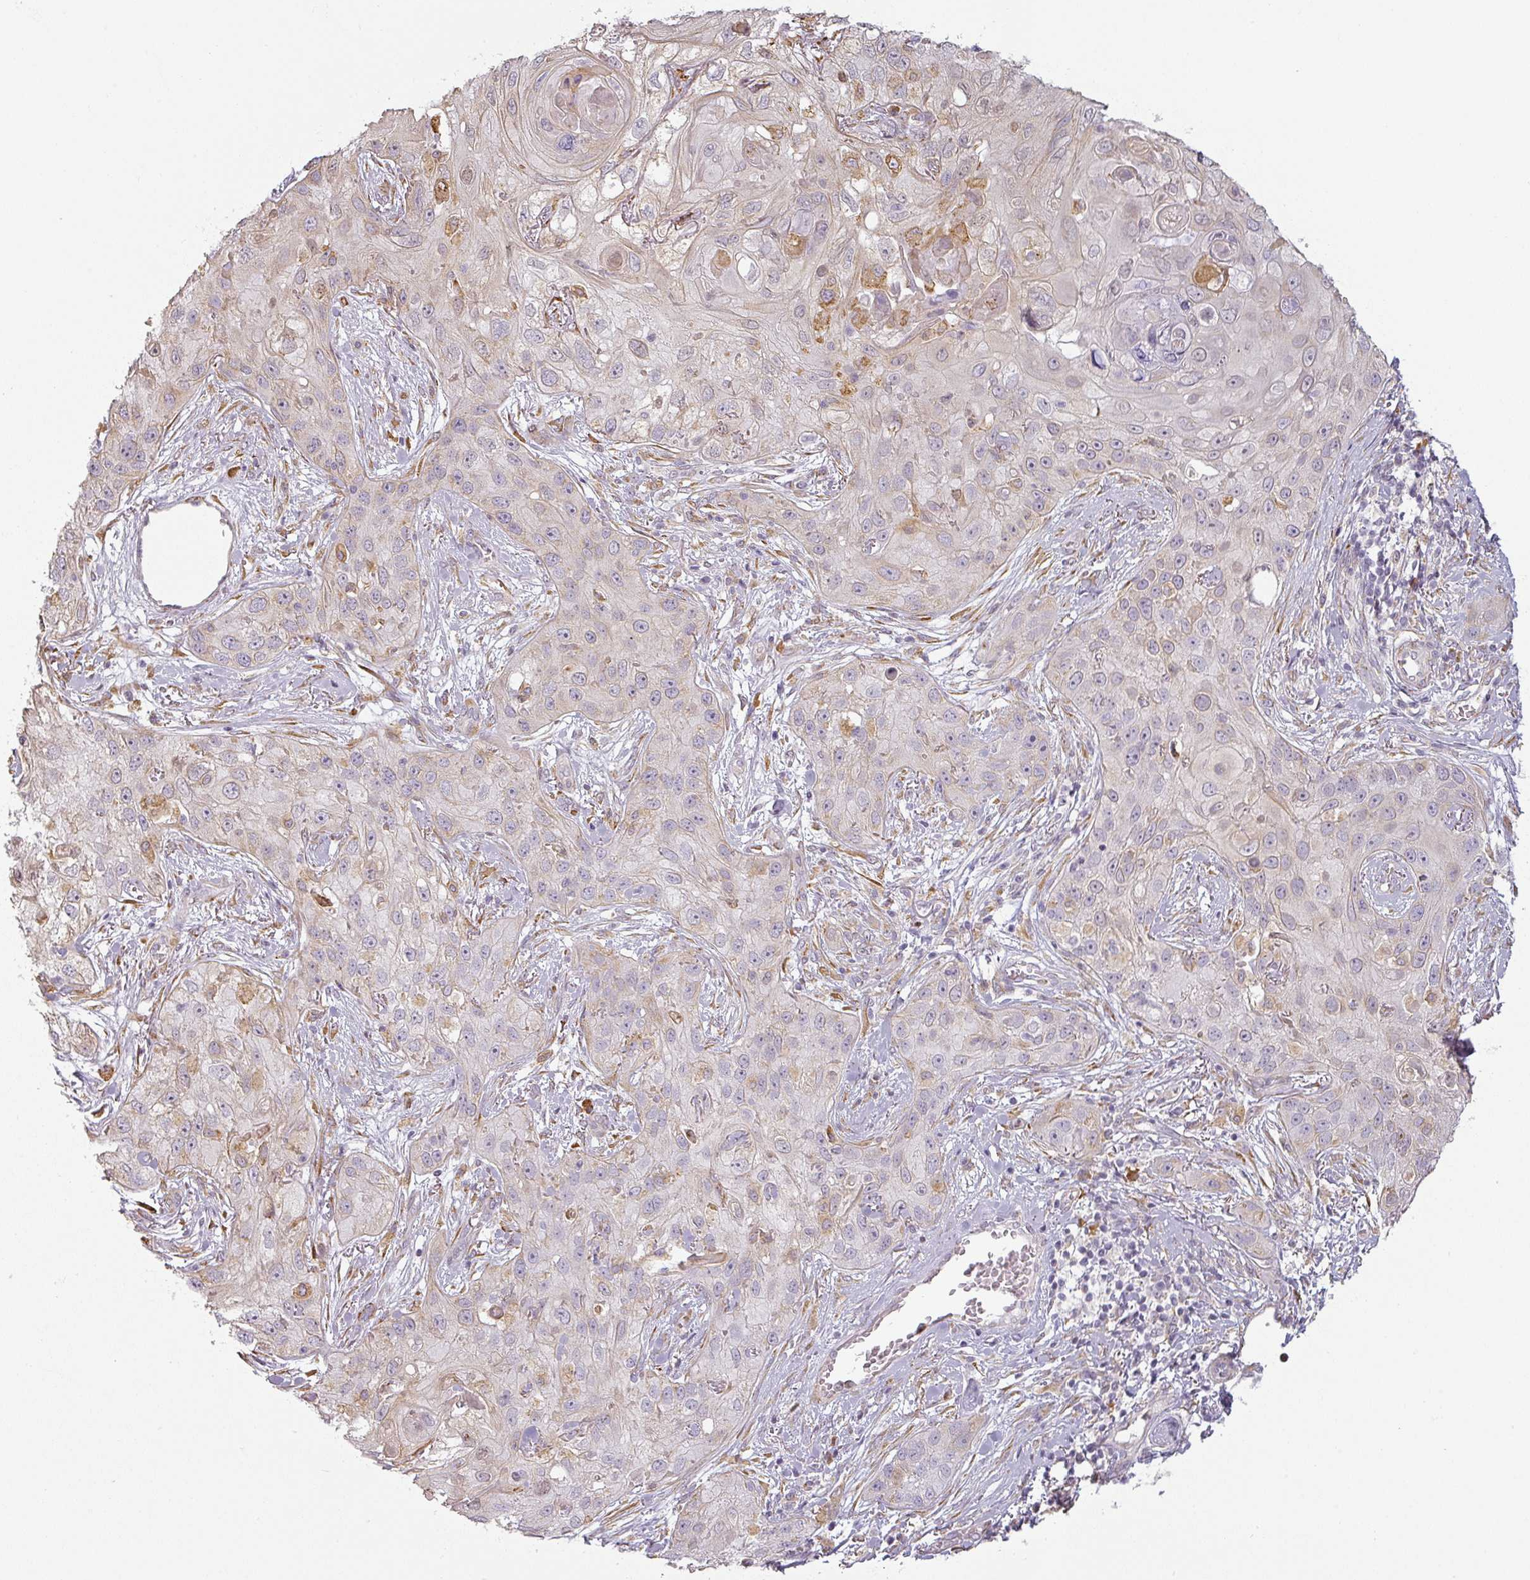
{"staining": {"intensity": "moderate", "quantity": "<25%", "location": "cytoplasmic/membranous"}, "tissue": "skin cancer", "cell_type": "Tumor cells", "image_type": "cancer", "snomed": [{"axis": "morphology", "description": "Squamous cell carcinoma, NOS"}, {"axis": "topography", "description": "Skin"}, {"axis": "topography", "description": "Vulva"}], "caption": "Squamous cell carcinoma (skin) stained with DAB IHC reveals low levels of moderate cytoplasmic/membranous expression in approximately <25% of tumor cells.", "gene": "CCDC144A", "patient": {"sex": "female", "age": 86}}